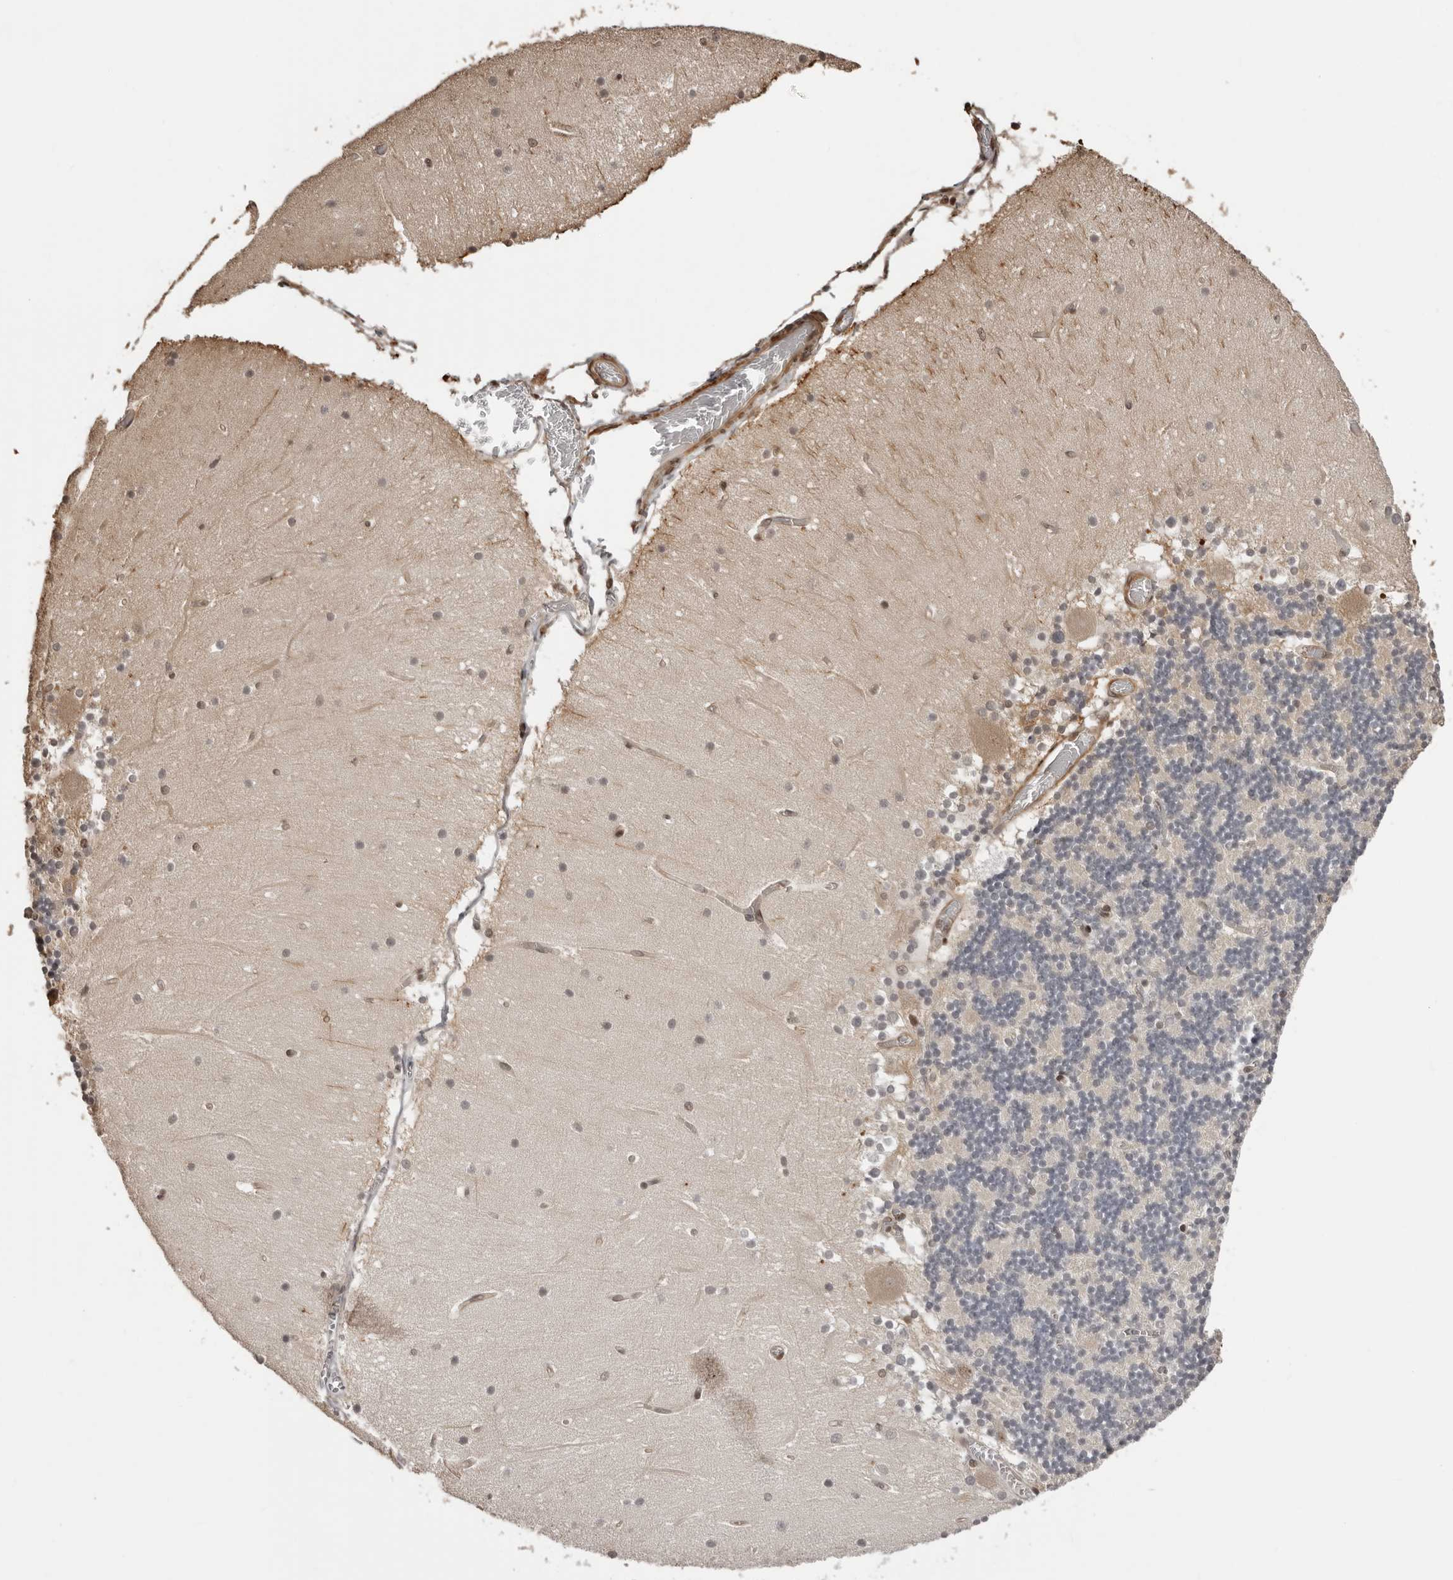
{"staining": {"intensity": "weak", "quantity": "25%-75%", "location": "nuclear"}, "tissue": "cerebellum", "cell_type": "Cells in granular layer", "image_type": "normal", "snomed": [{"axis": "morphology", "description": "Normal tissue, NOS"}, {"axis": "topography", "description": "Cerebellum"}], "caption": "A histopathology image of cerebellum stained for a protein demonstrates weak nuclear brown staining in cells in granular layer. The staining is performed using DAB (3,3'-diaminobenzidine) brown chromogen to label protein expression. The nuclei are counter-stained blue using hematoxylin.", "gene": "SDE2", "patient": {"sex": "female", "age": 28}}